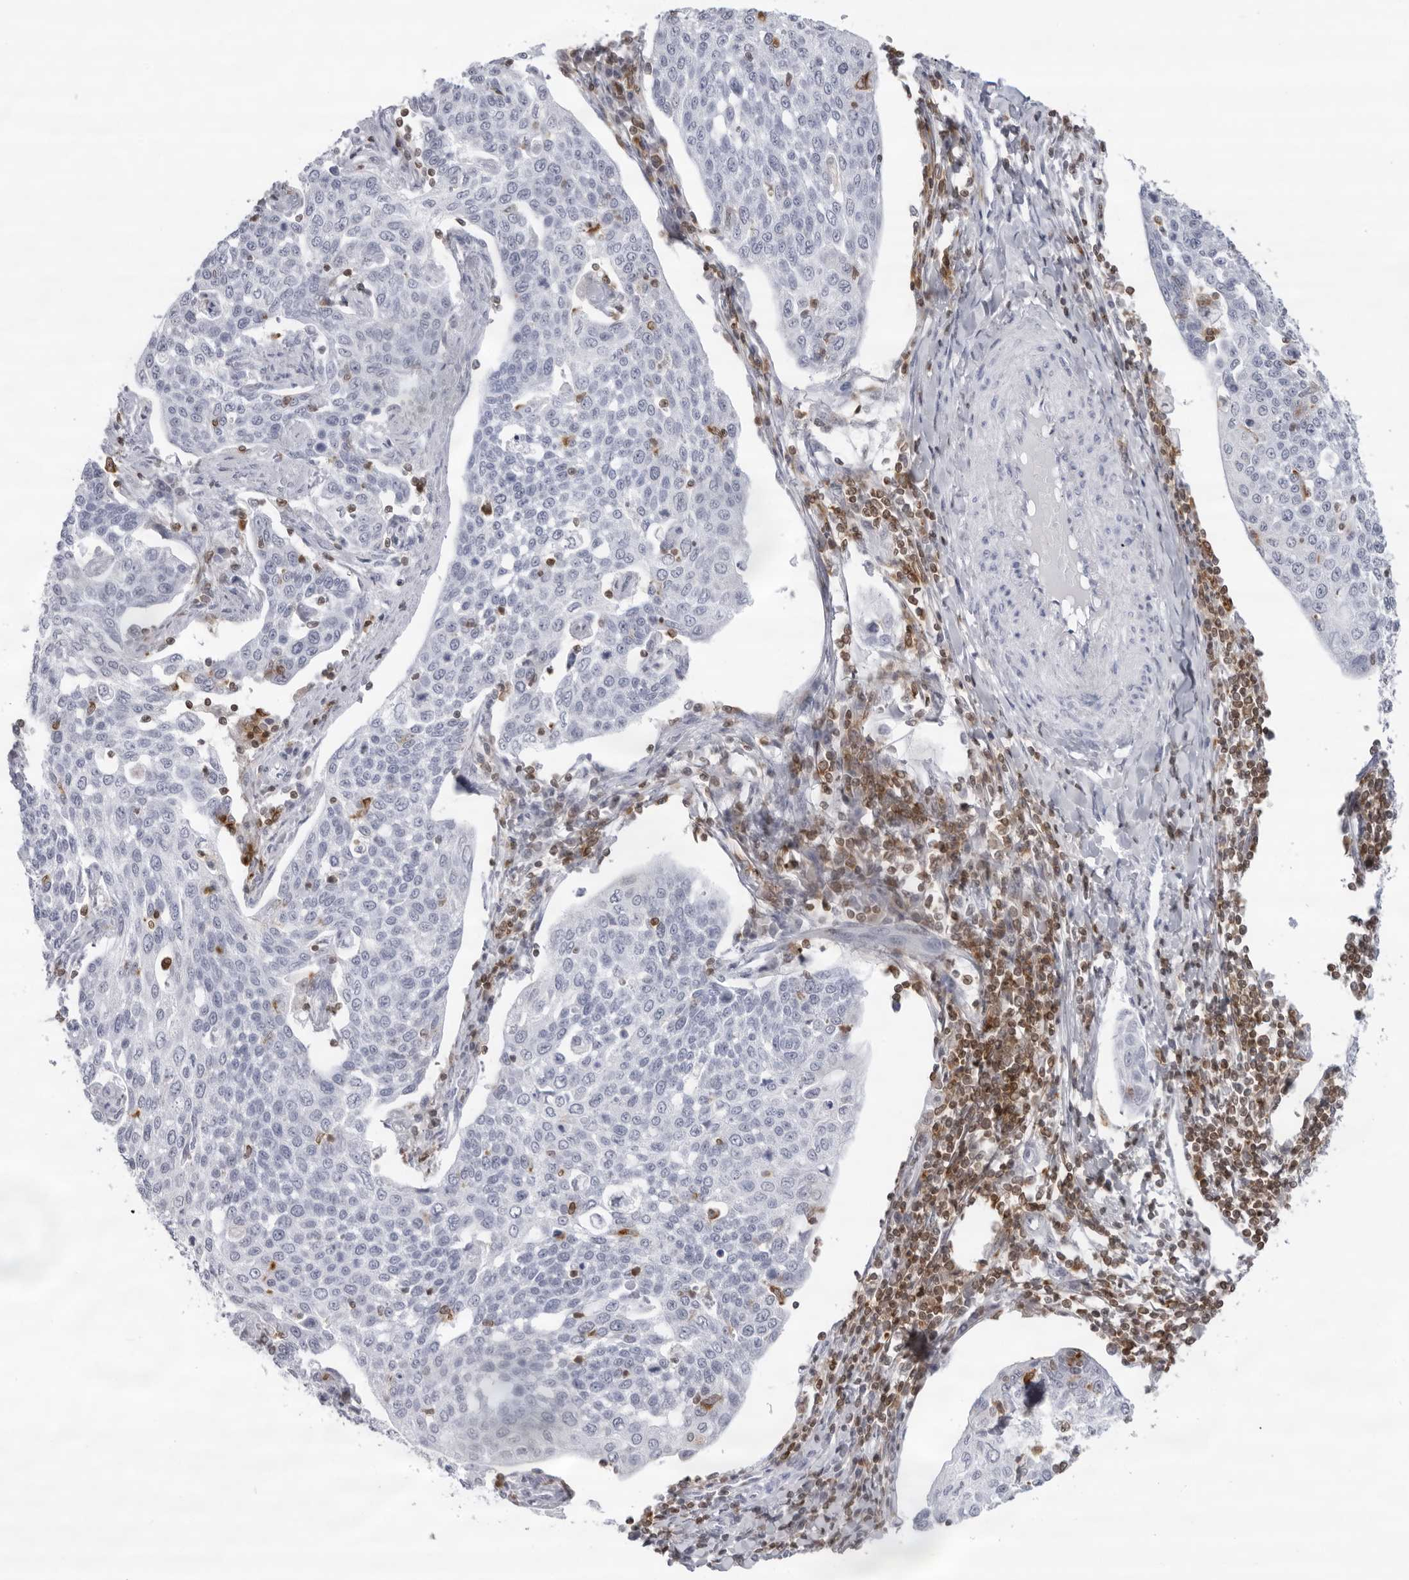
{"staining": {"intensity": "negative", "quantity": "none", "location": "none"}, "tissue": "cervical cancer", "cell_type": "Tumor cells", "image_type": "cancer", "snomed": [{"axis": "morphology", "description": "Squamous cell carcinoma, NOS"}, {"axis": "topography", "description": "Cervix"}], "caption": "Tumor cells are negative for protein expression in human cervical squamous cell carcinoma.", "gene": "FMNL1", "patient": {"sex": "female", "age": 34}}